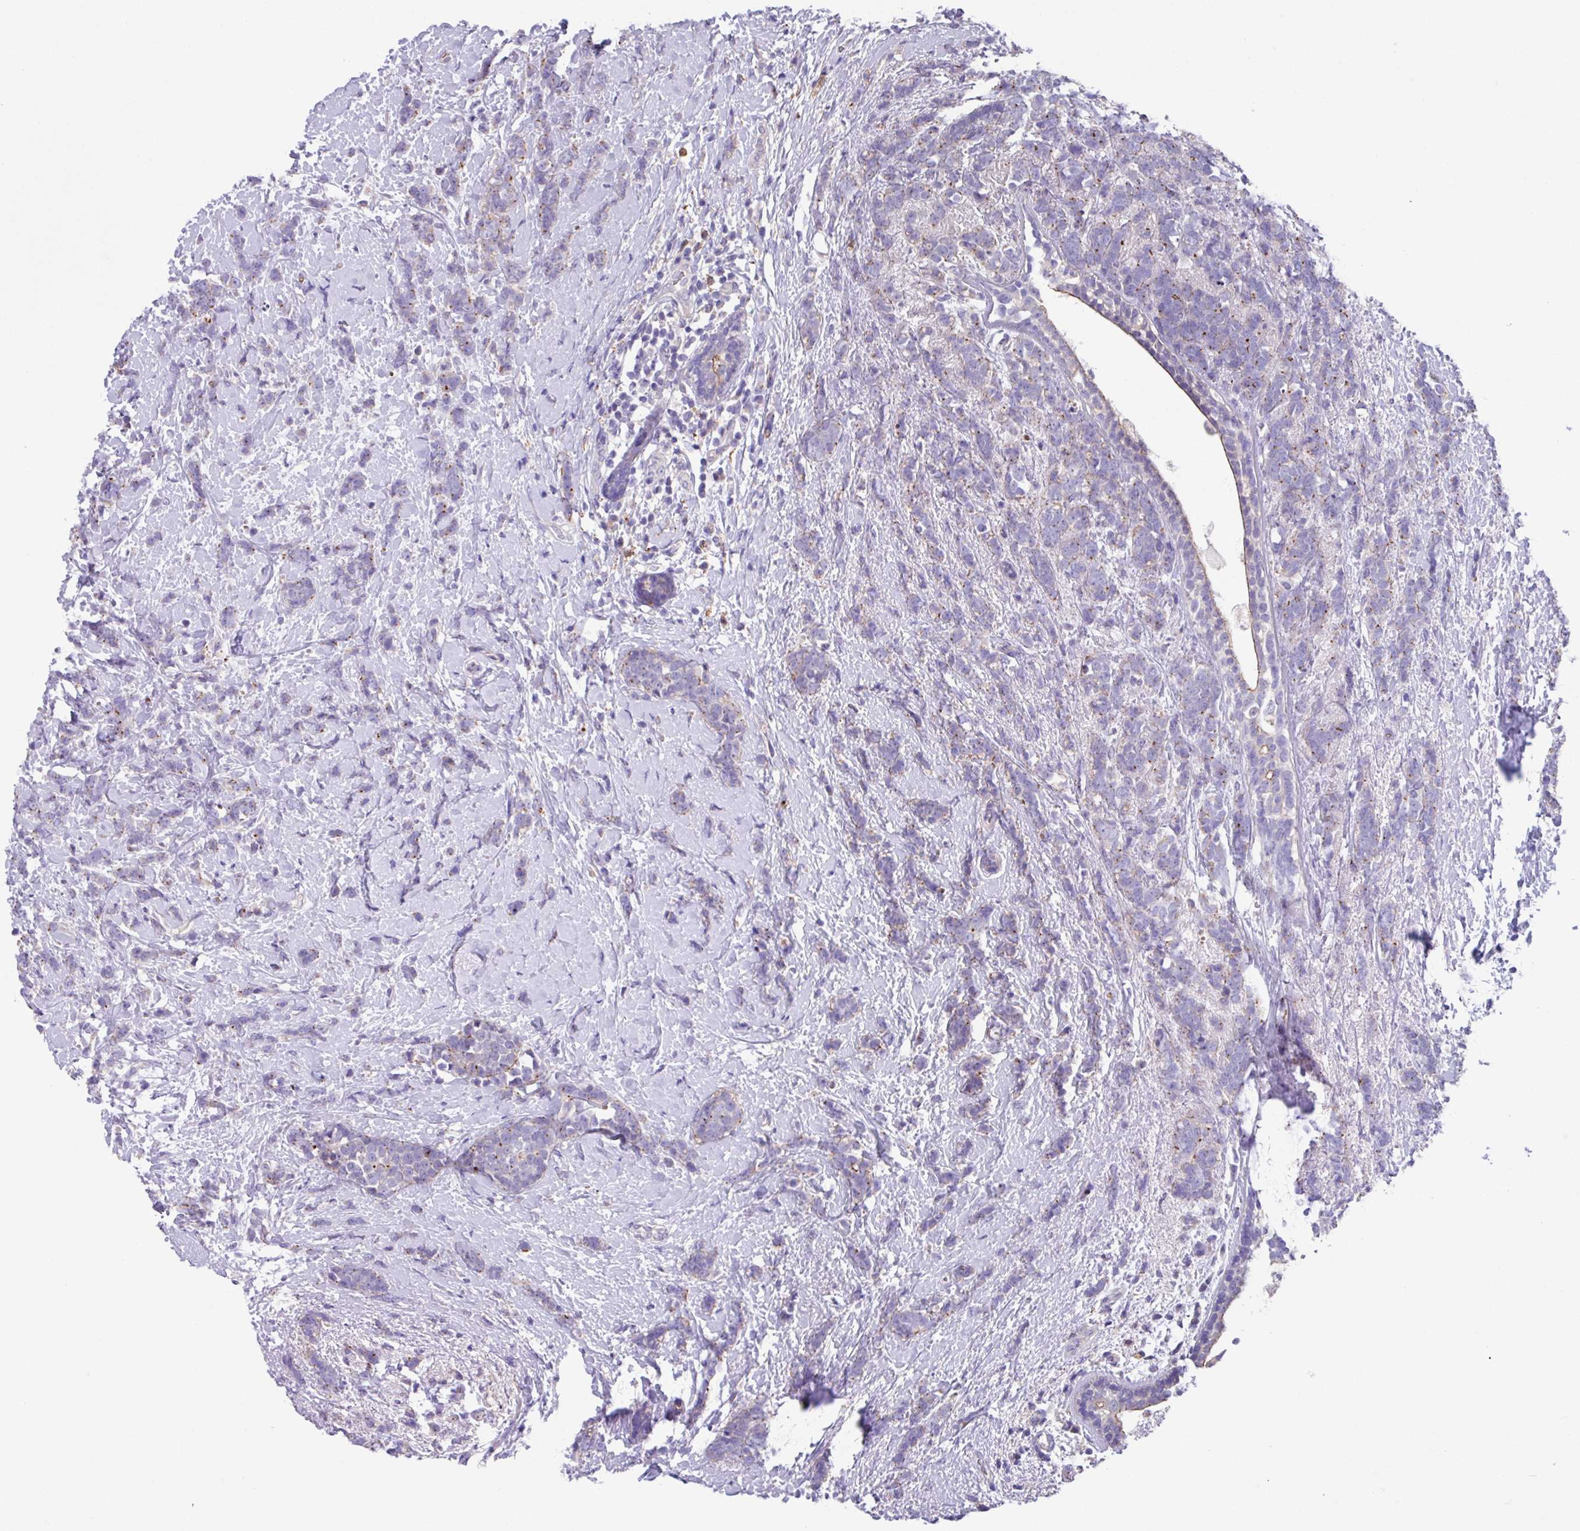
{"staining": {"intensity": "weak", "quantity": "<25%", "location": "cytoplasmic/membranous"}, "tissue": "breast cancer", "cell_type": "Tumor cells", "image_type": "cancer", "snomed": [{"axis": "morphology", "description": "Lobular carcinoma"}, {"axis": "topography", "description": "Breast"}], "caption": "The photomicrograph shows no staining of tumor cells in breast cancer (lobular carcinoma).", "gene": "IQCJ", "patient": {"sex": "female", "age": 58}}